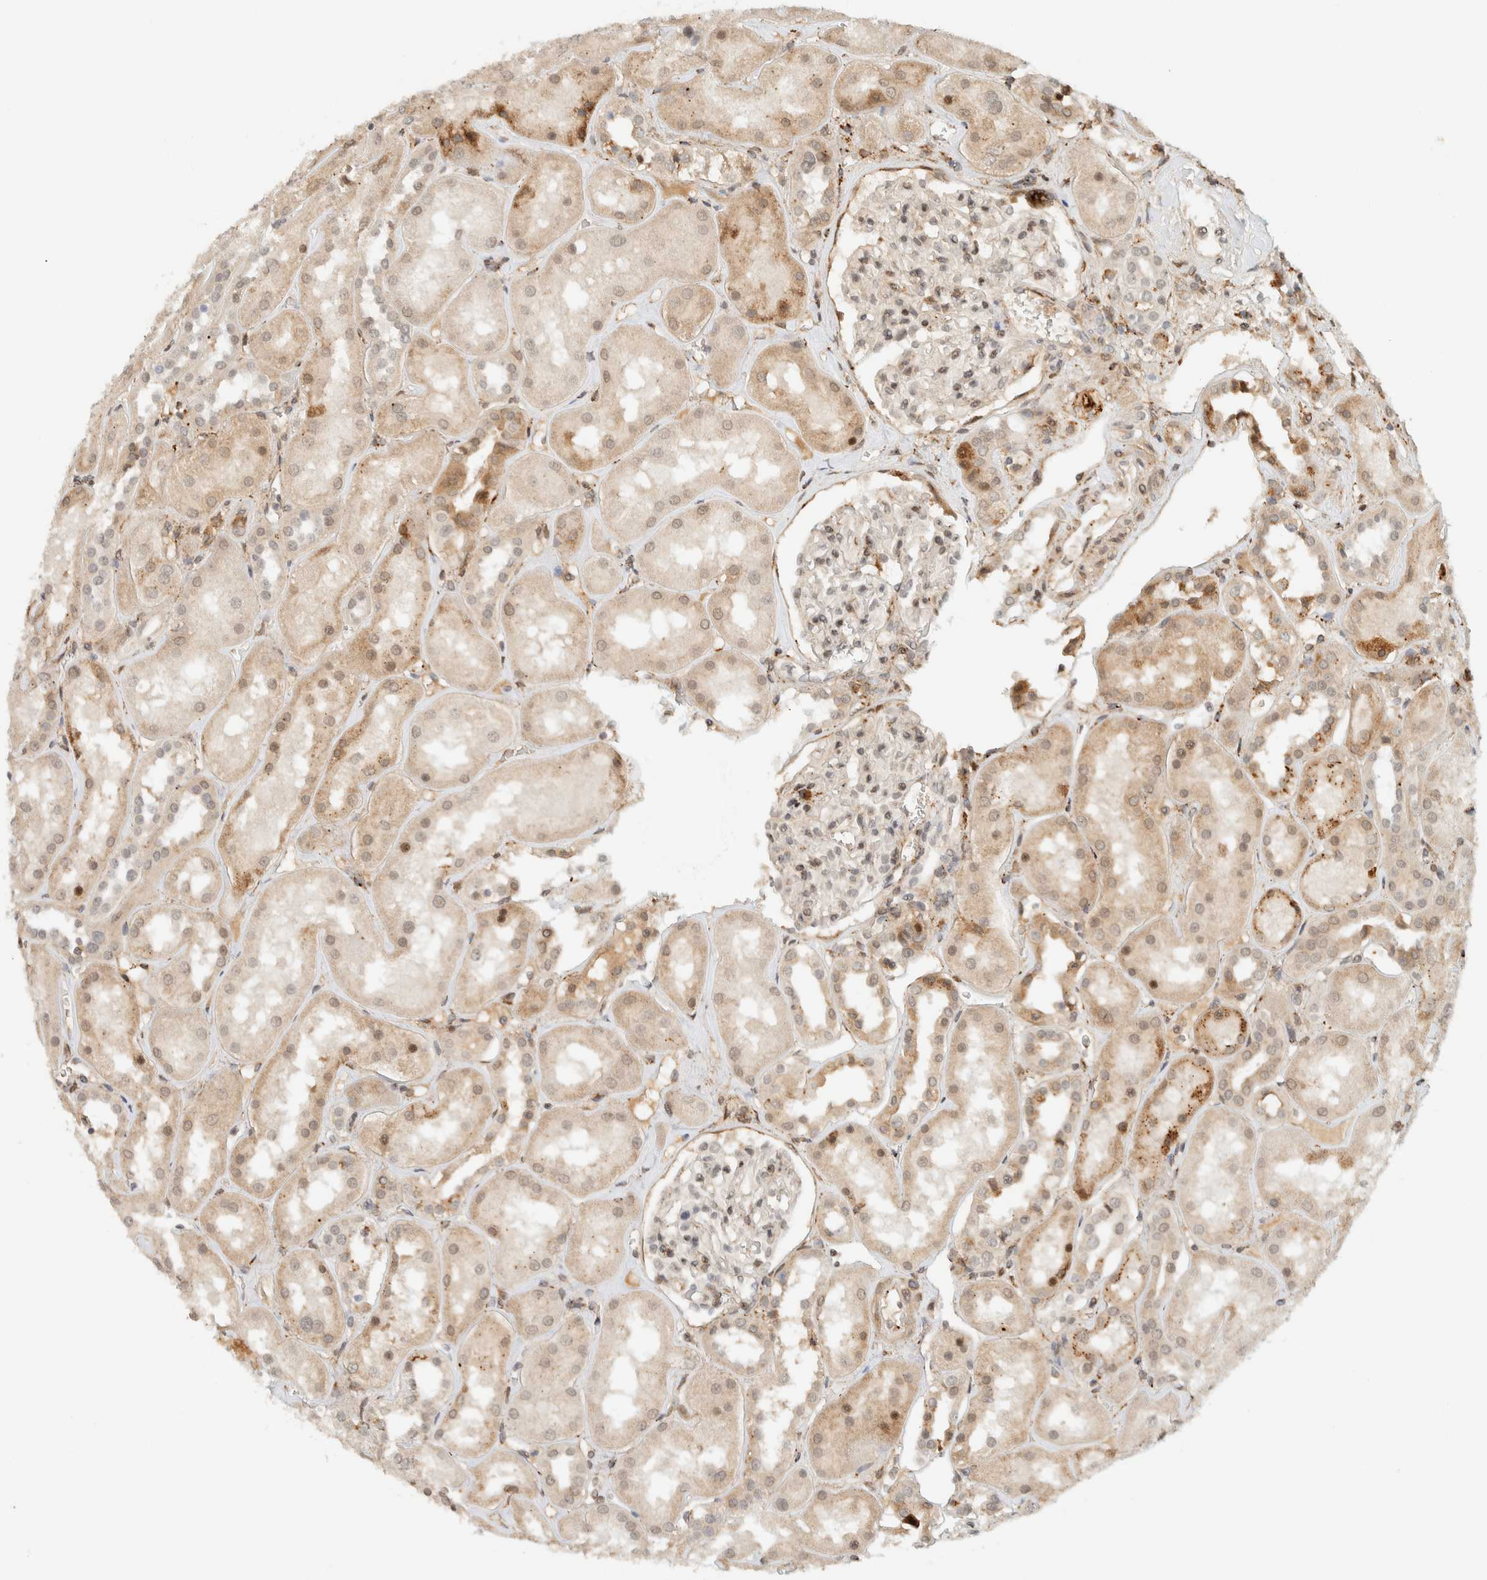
{"staining": {"intensity": "weak", "quantity": "25%-75%", "location": "nuclear"}, "tissue": "kidney", "cell_type": "Cells in glomeruli", "image_type": "normal", "snomed": [{"axis": "morphology", "description": "Normal tissue, NOS"}, {"axis": "topography", "description": "Kidney"}], "caption": "Protein expression analysis of unremarkable kidney reveals weak nuclear staining in about 25%-75% of cells in glomeruli.", "gene": "ITPRID1", "patient": {"sex": "male", "age": 70}}